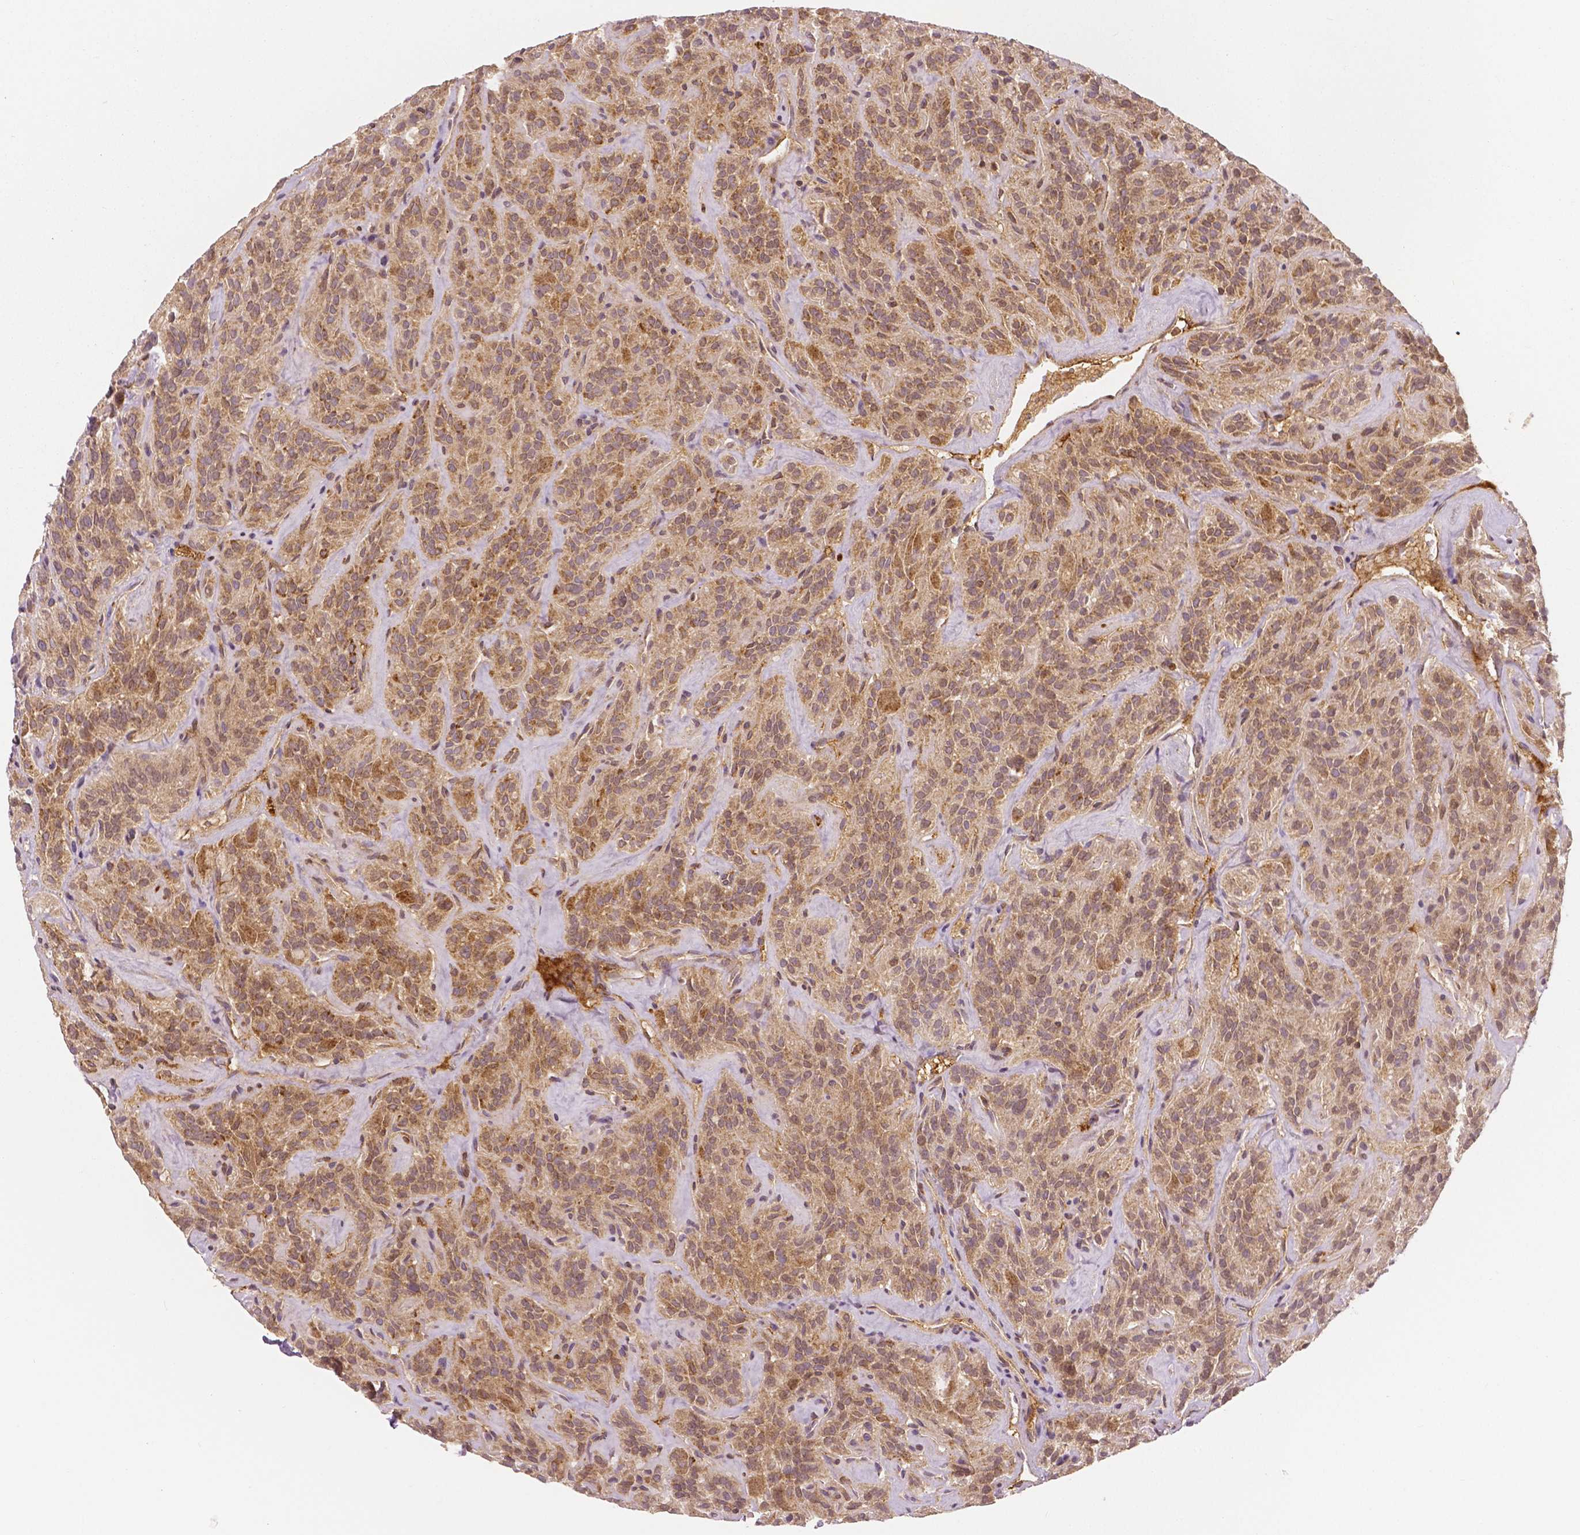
{"staining": {"intensity": "moderate", "quantity": "25%-75%", "location": "cytoplasmic/membranous"}, "tissue": "thyroid cancer", "cell_type": "Tumor cells", "image_type": "cancer", "snomed": [{"axis": "morphology", "description": "Papillary adenocarcinoma, NOS"}, {"axis": "topography", "description": "Thyroid gland"}], "caption": "Immunohistochemistry (IHC) histopathology image of thyroid cancer stained for a protein (brown), which exhibits medium levels of moderate cytoplasmic/membranous staining in about 25%-75% of tumor cells.", "gene": "APOA4", "patient": {"sex": "female", "age": 45}}